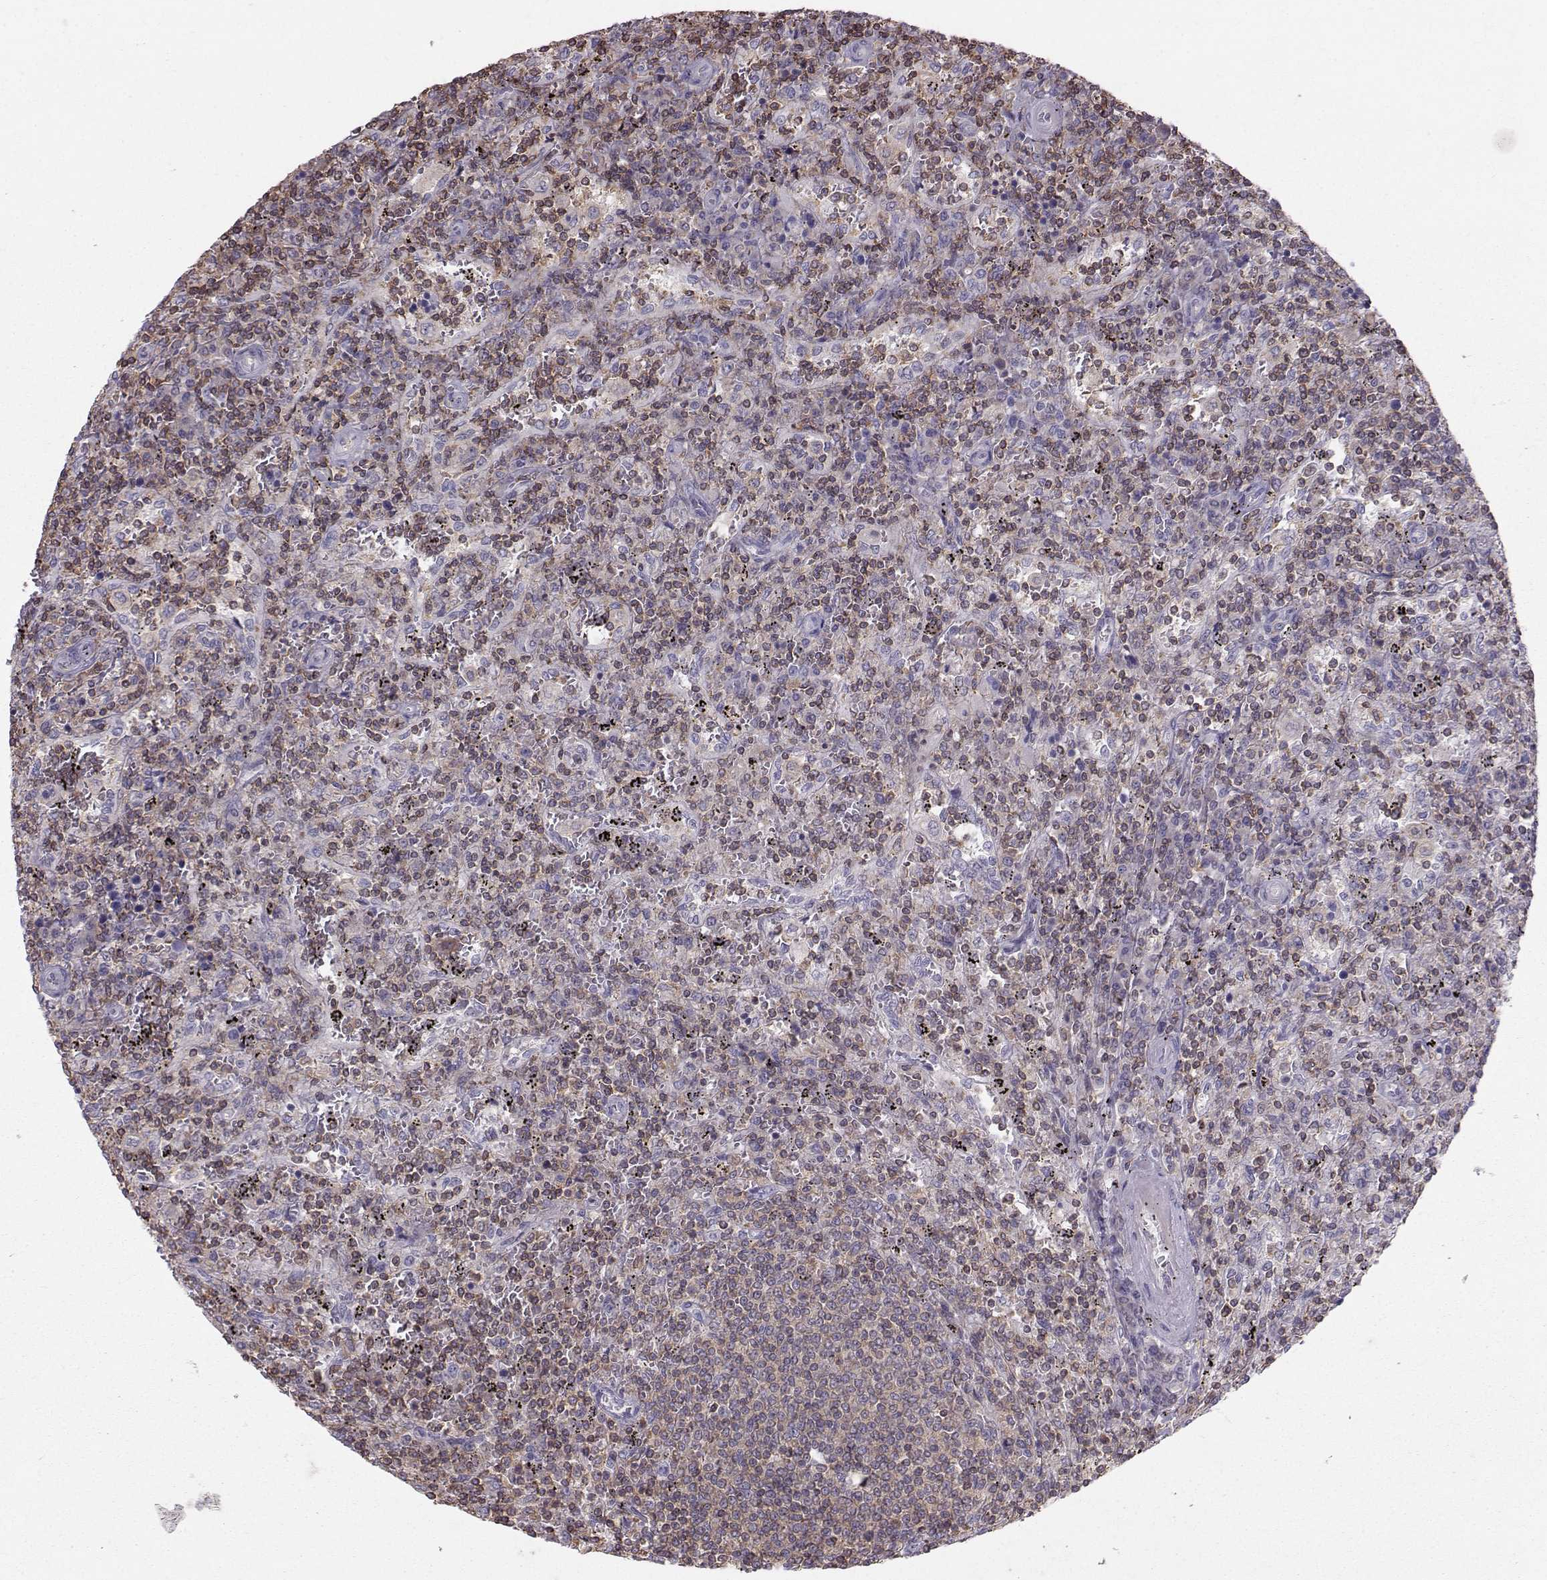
{"staining": {"intensity": "weak", "quantity": ">75%", "location": "cytoplasmic/membranous"}, "tissue": "lymphoma", "cell_type": "Tumor cells", "image_type": "cancer", "snomed": [{"axis": "morphology", "description": "Malignant lymphoma, non-Hodgkin's type, Low grade"}, {"axis": "topography", "description": "Spleen"}], "caption": "Lymphoma tissue exhibits weak cytoplasmic/membranous positivity in about >75% of tumor cells, visualized by immunohistochemistry. The staining is performed using DAB brown chromogen to label protein expression. The nuclei are counter-stained blue using hematoxylin.", "gene": "ZBTB32", "patient": {"sex": "male", "age": 62}}